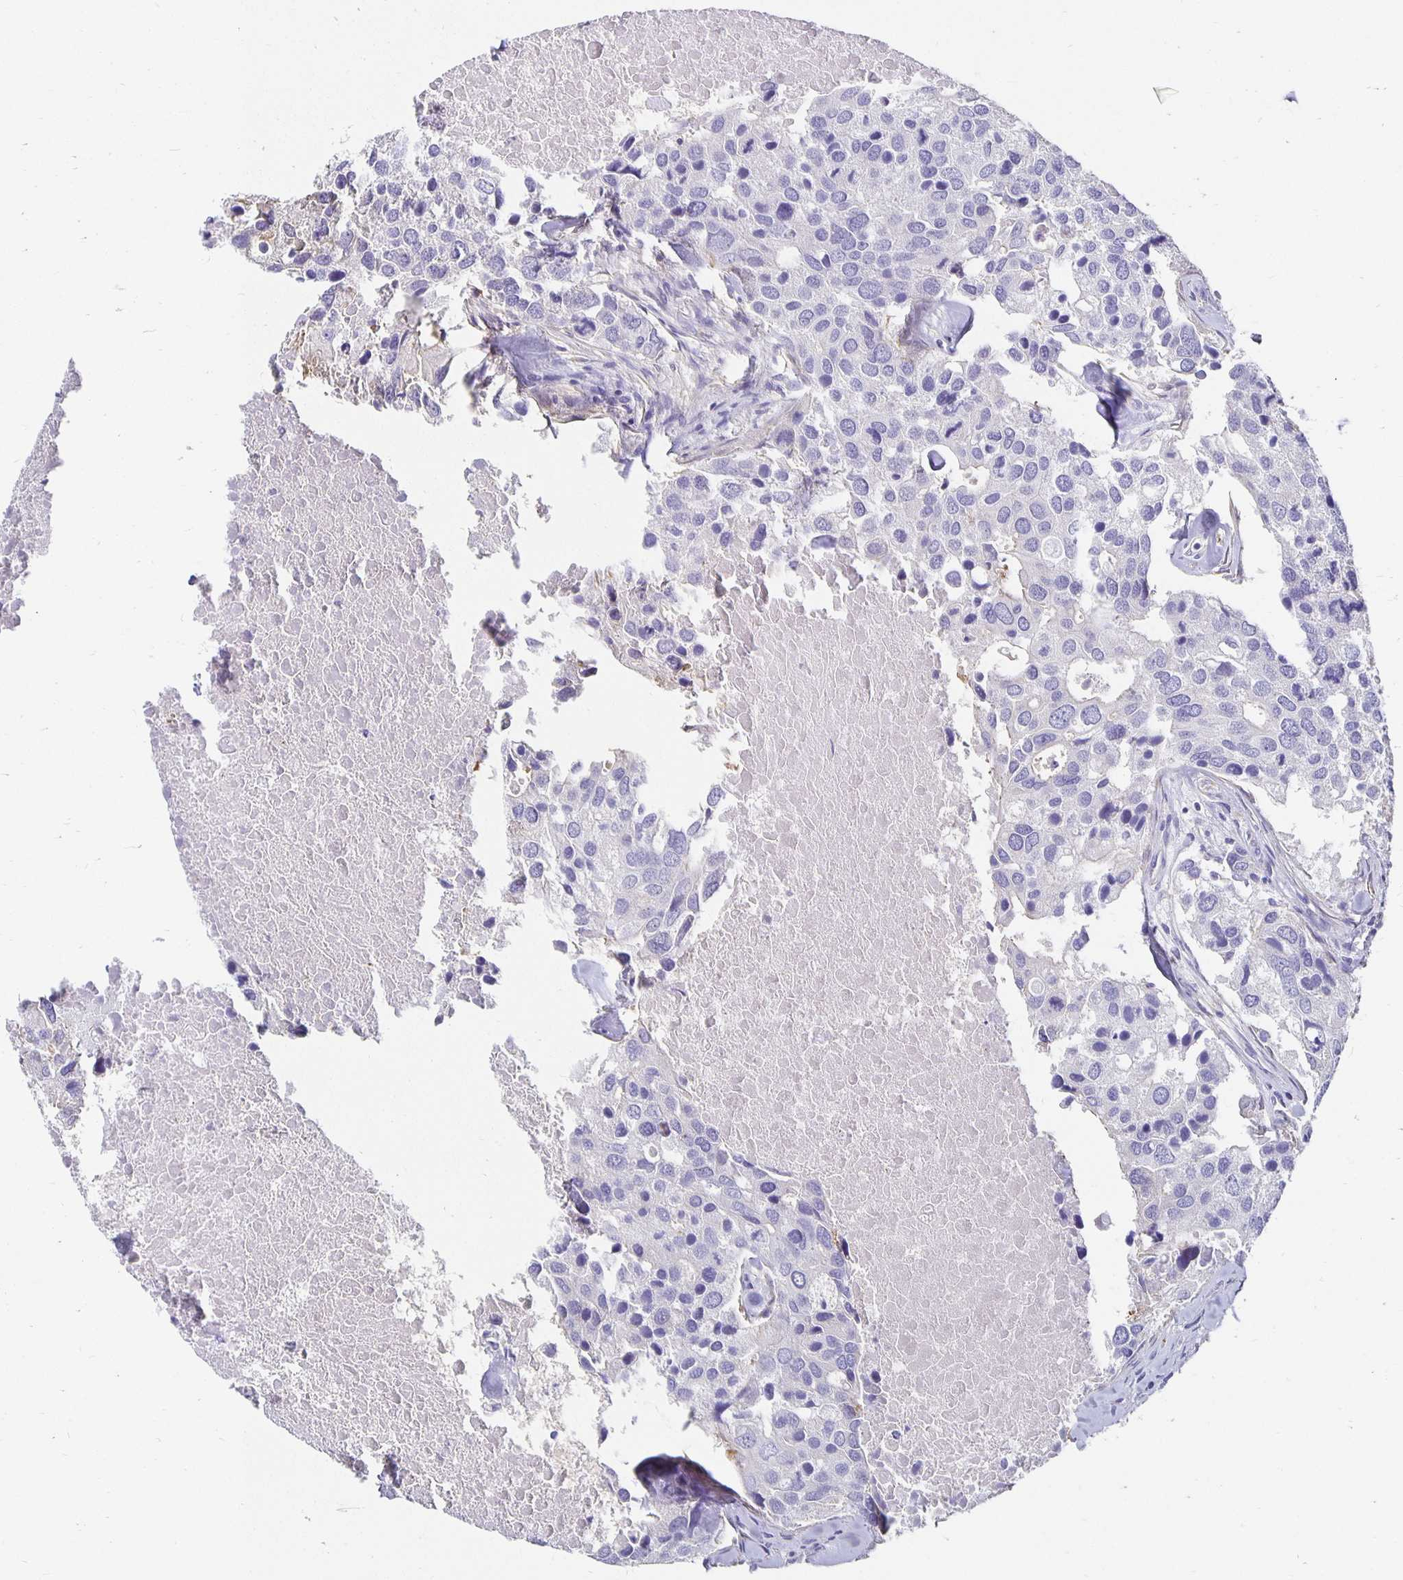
{"staining": {"intensity": "negative", "quantity": "none", "location": "none"}, "tissue": "breast cancer", "cell_type": "Tumor cells", "image_type": "cancer", "snomed": [{"axis": "morphology", "description": "Duct carcinoma"}, {"axis": "topography", "description": "Breast"}], "caption": "Image shows no significant protein staining in tumor cells of breast cancer (invasive ductal carcinoma).", "gene": "APOB", "patient": {"sex": "female", "age": 83}}